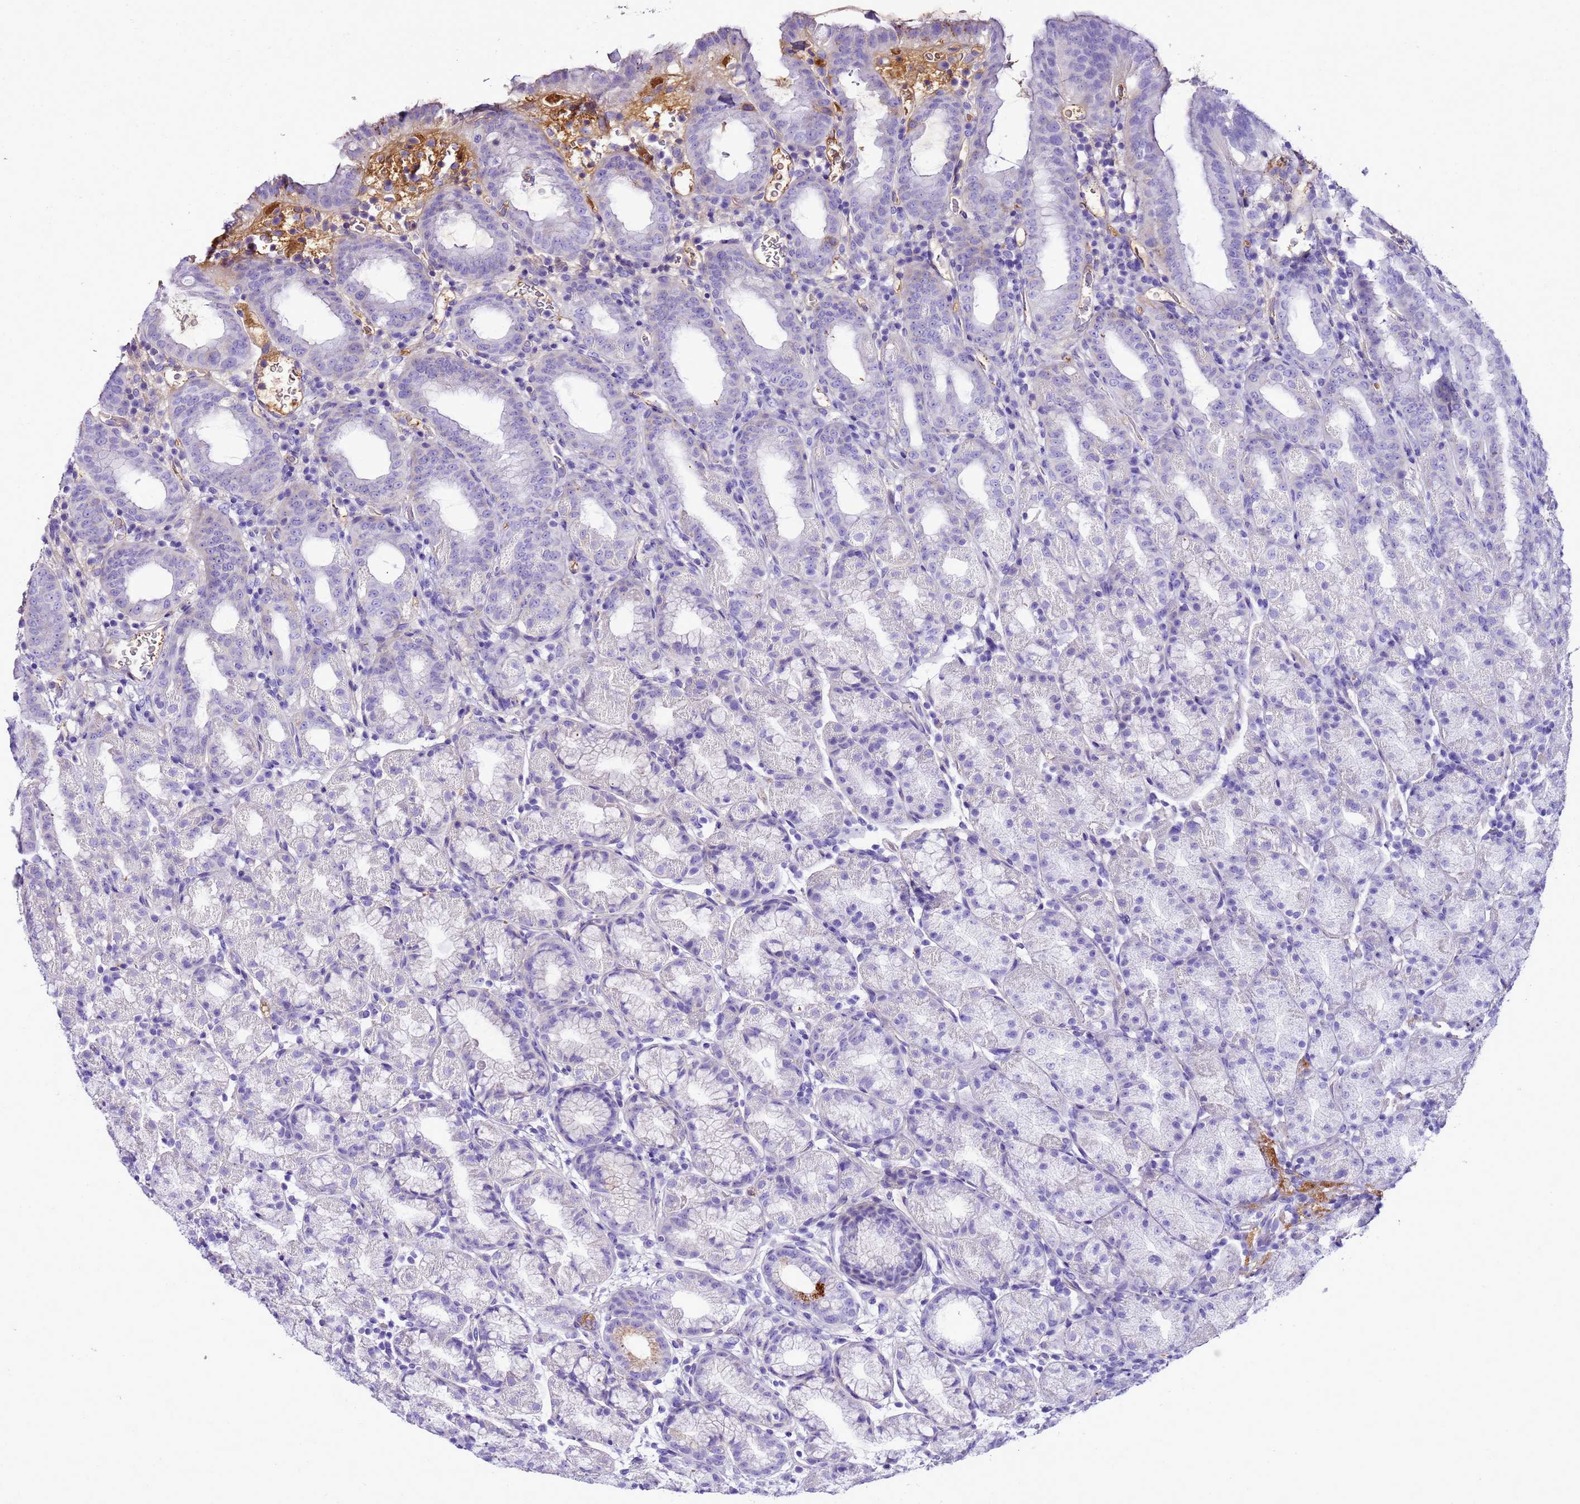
{"staining": {"intensity": "negative", "quantity": "none", "location": "none"}, "tissue": "stomach", "cell_type": "Glandular cells", "image_type": "normal", "snomed": [{"axis": "morphology", "description": "Normal tissue, NOS"}, {"axis": "topography", "description": "Stomach, upper"}, {"axis": "topography", "description": "Stomach, lower"}, {"axis": "topography", "description": "Small intestine"}], "caption": "Human stomach stained for a protein using immunohistochemistry (IHC) exhibits no positivity in glandular cells.", "gene": "CFHR1", "patient": {"sex": "male", "age": 68}}